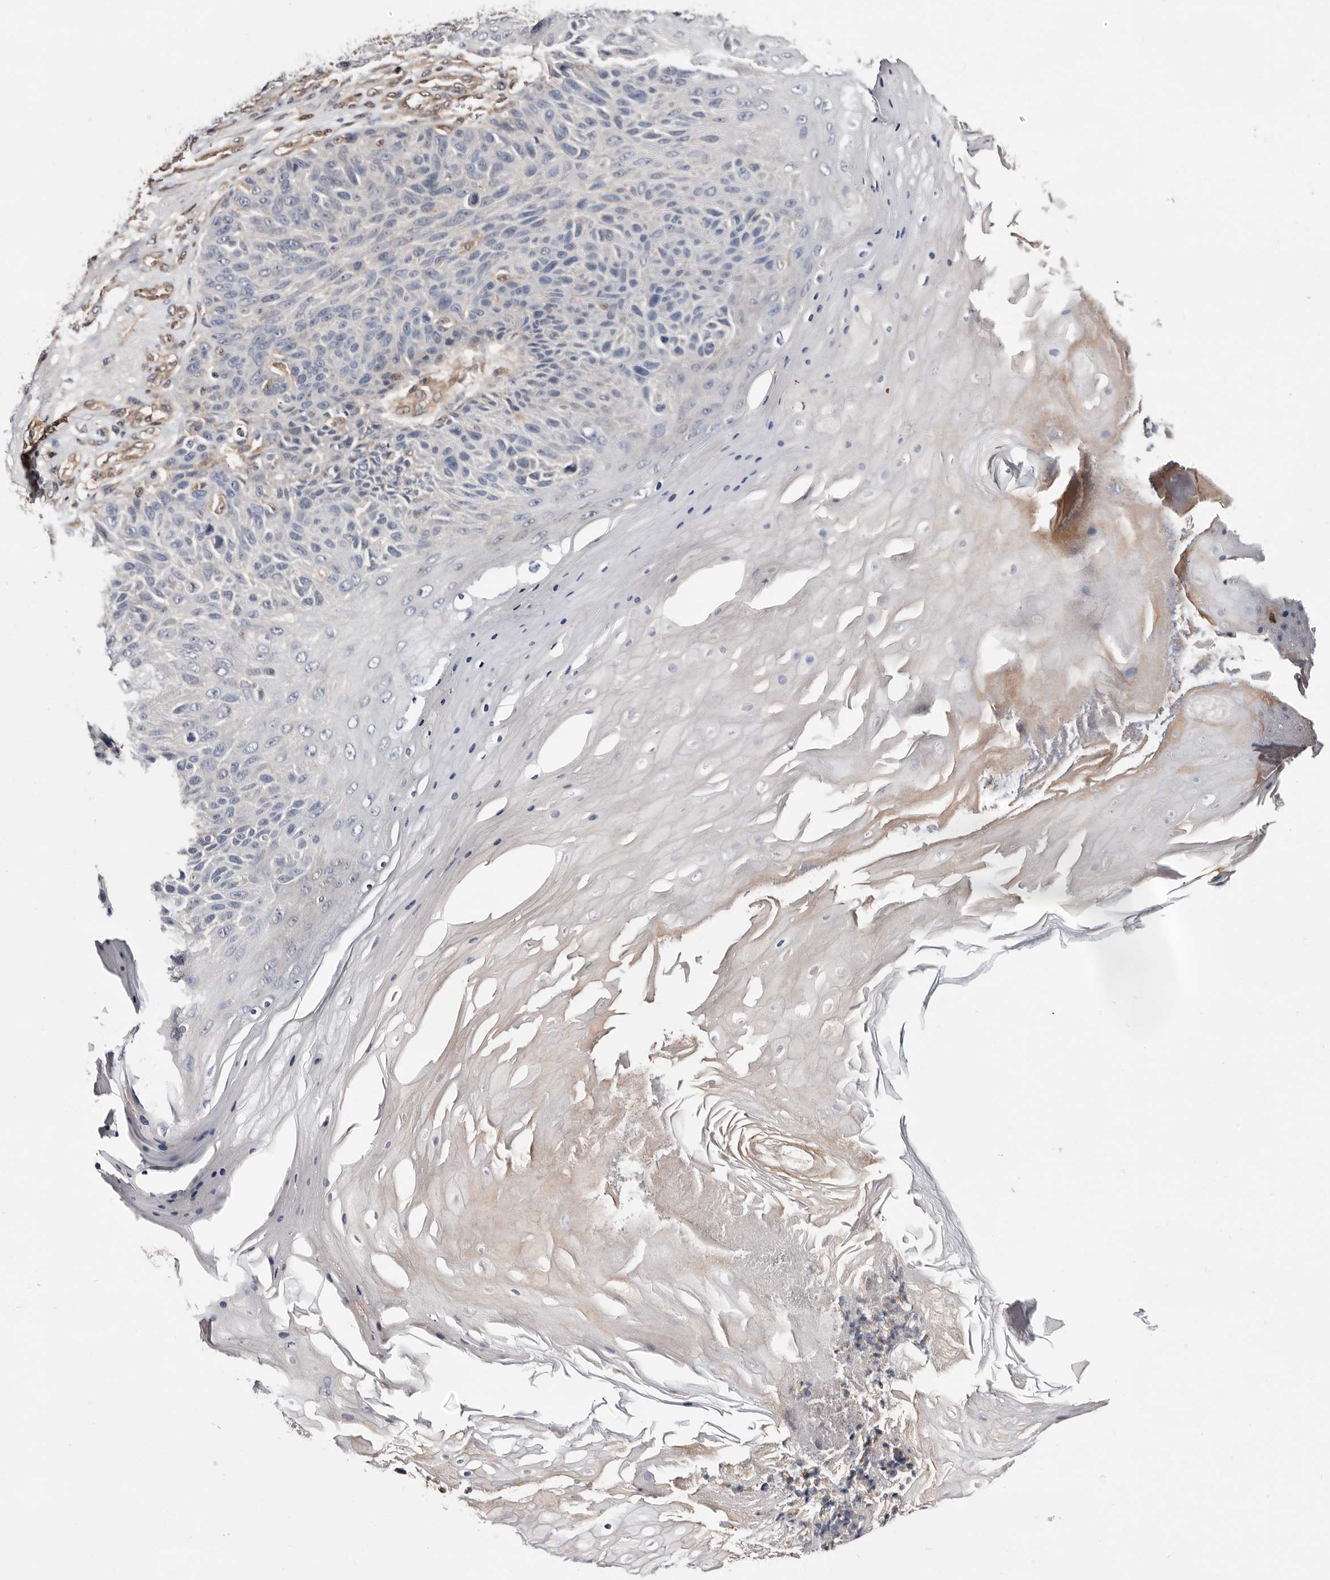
{"staining": {"intensity": "negative", "quantity": "none", "location": "none"}, "tissue": "skin cancer", "cell_type": "Tumor cells", "image_type": "cancer", "snomed": [{"axis": "morphology", "description": "Squamous cell carcinoma, NOS"}, {"axis": "topography", "description": "Skin"}], "caption": "Tumor cells are negative for brown protein staining in skin cancer.", "gene": "TP53I3", "patient": {"sex": "female", "age": 88}}